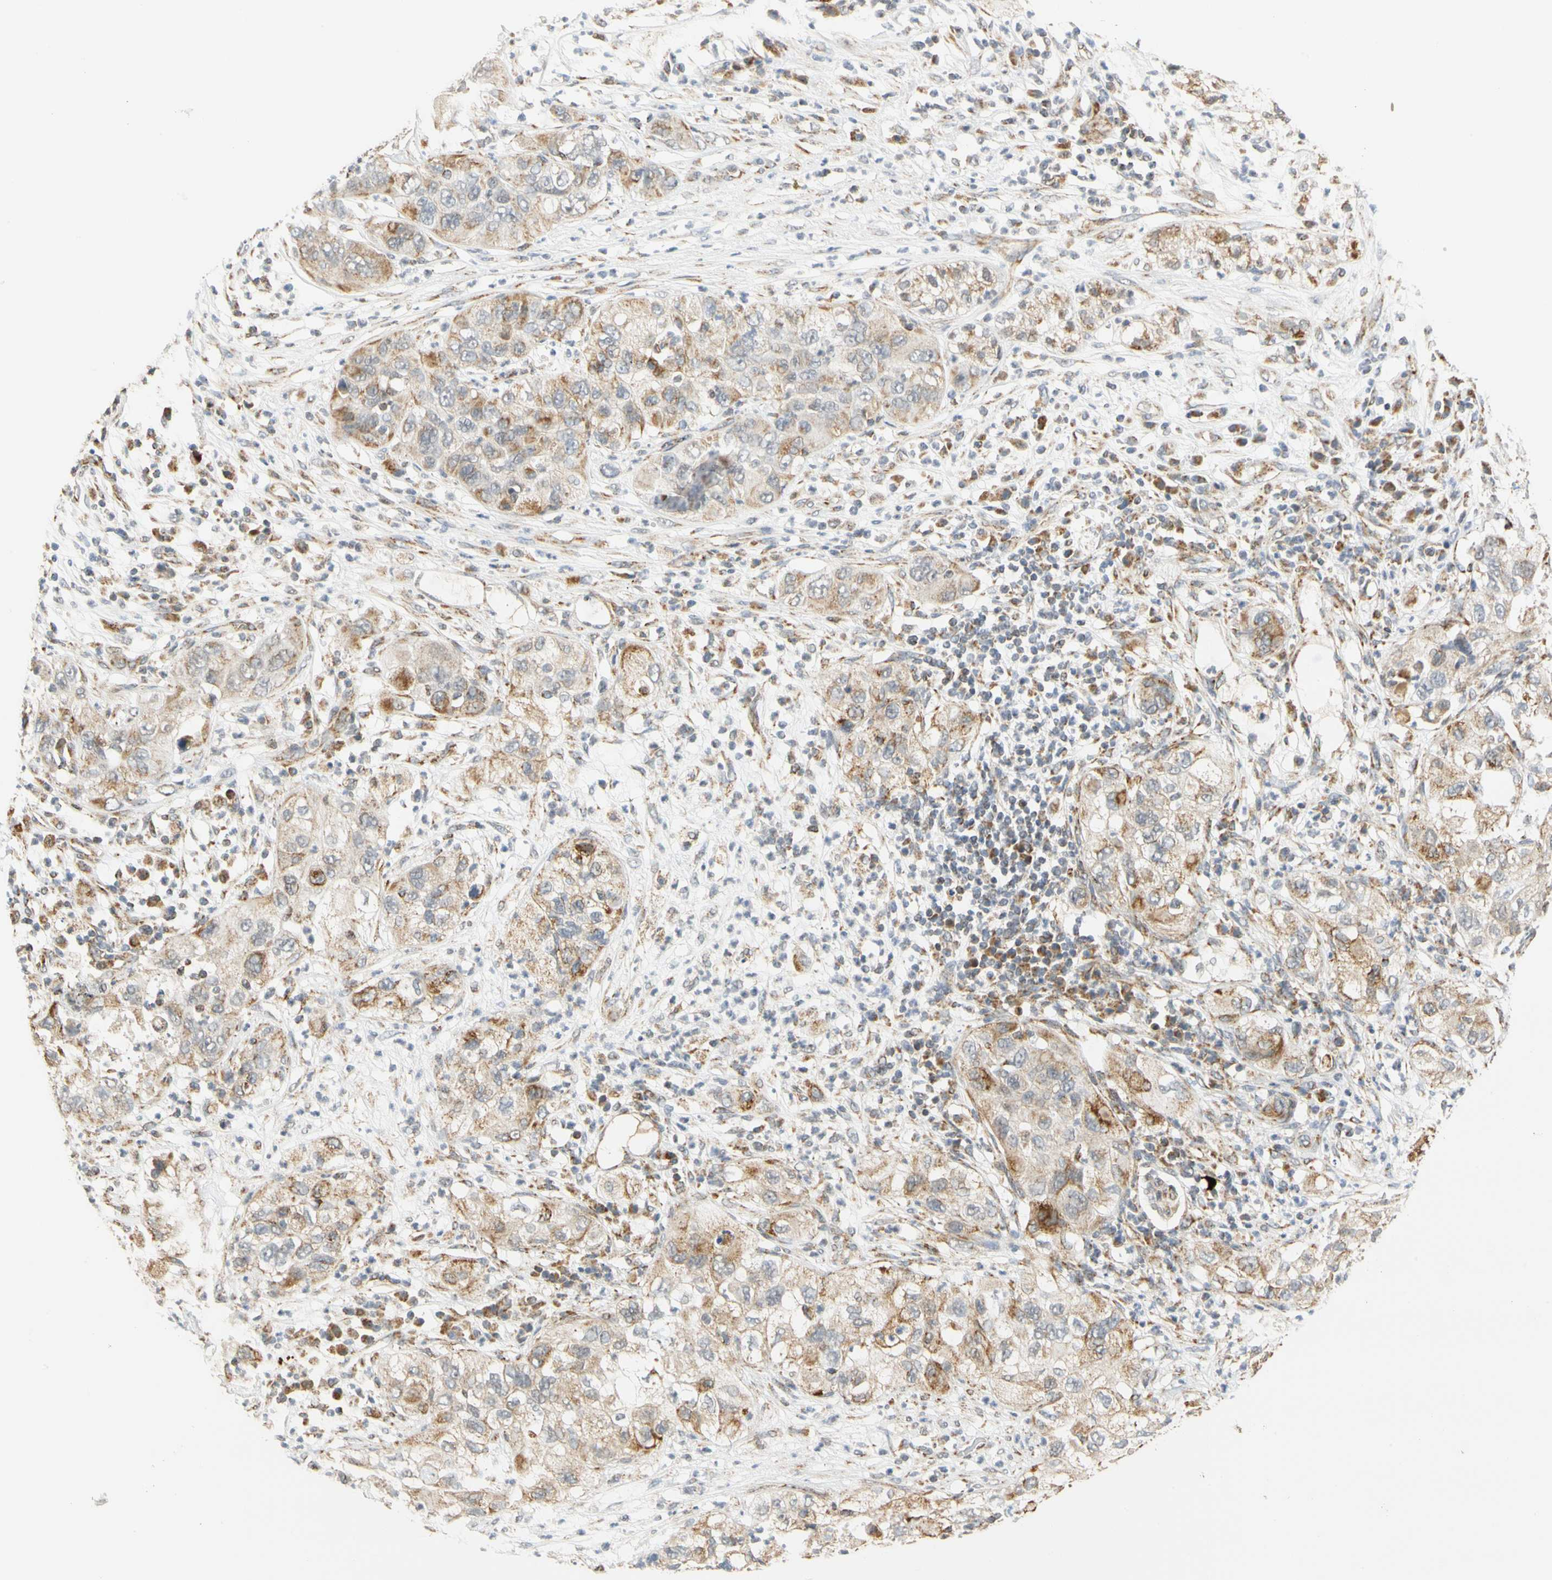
{"staining": {"intensity": "moderate", "quantity": "25%-75%", "location": "cytoplasmic/membranous"}, "tissue": "pancreatic cancer", "cell_type": "Tumor cells", "image_type": "cancer", "snomed": [{"axis": "morphology", "description": "Adenocarcinoma, NOS"}, {"axis": "topography", "description": "Pancreas"}], "caption": "About 25%-75% of tumor cells in human adenocarcinoma (pancreatic) exhibit moderate cytoplasmic/membranous protein expression as visualized by brown immunohistochemical staining.", "gene": "SFXN3", "patient": {"sex": "female", "age": 78}}